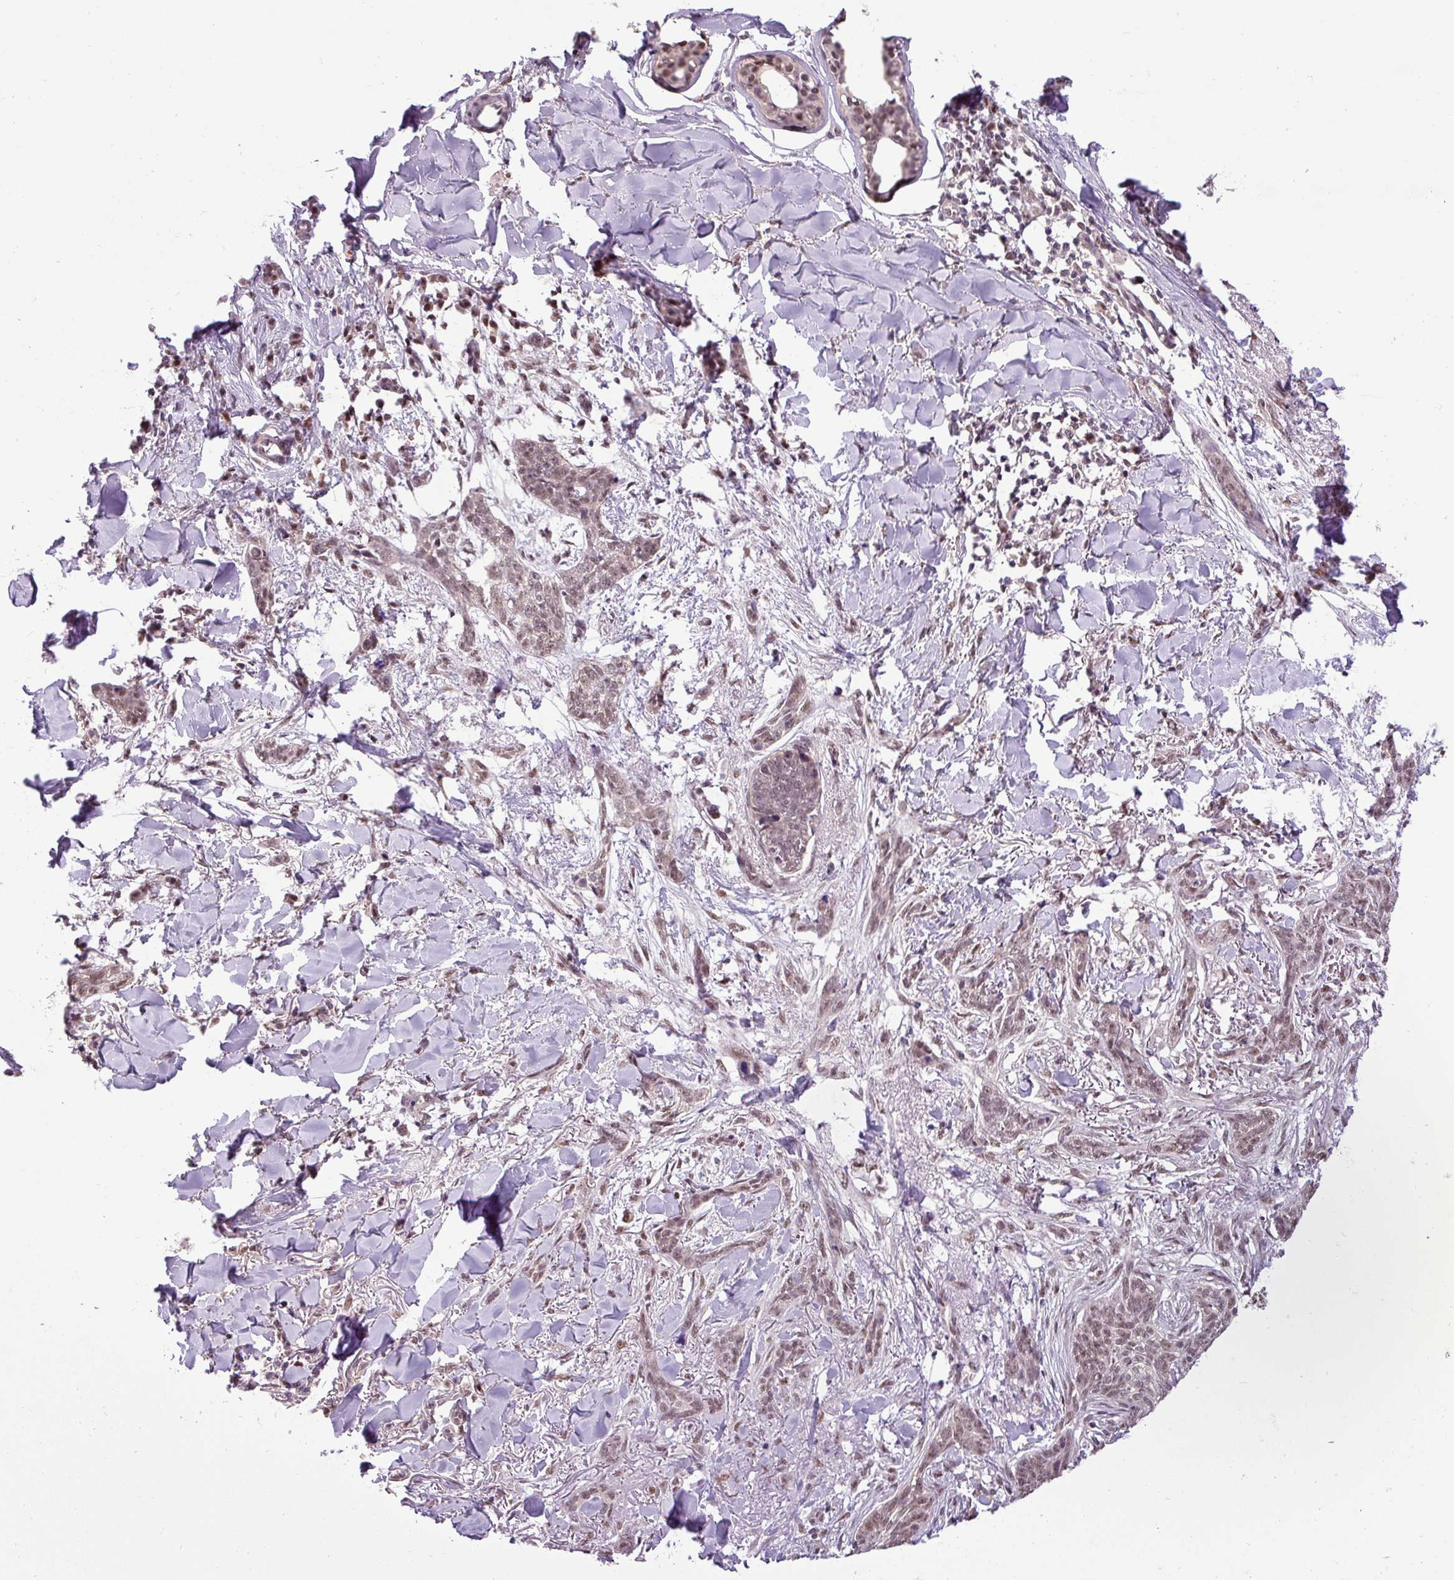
{"staining": {"intensity": "weak", "quantity": ">75%", "location": "nuclear"}, "tissue": "skin cancer", "cell_type": "Tumor cells", "image_type": "cancer", "snomed": [{"axis": "morphology", "description": "Basal cell carcinoma"}, {"axis": "topography", "description": "Skin"}], "caption": "A brown stain highlights weak nuclear expression of a protein in human skin cancer (basal cell carcinoma) tumor cells. Nuclei are stained in blue.", "gene": "MFHAS1", "patient": {"sex": "male", "age": 52}}